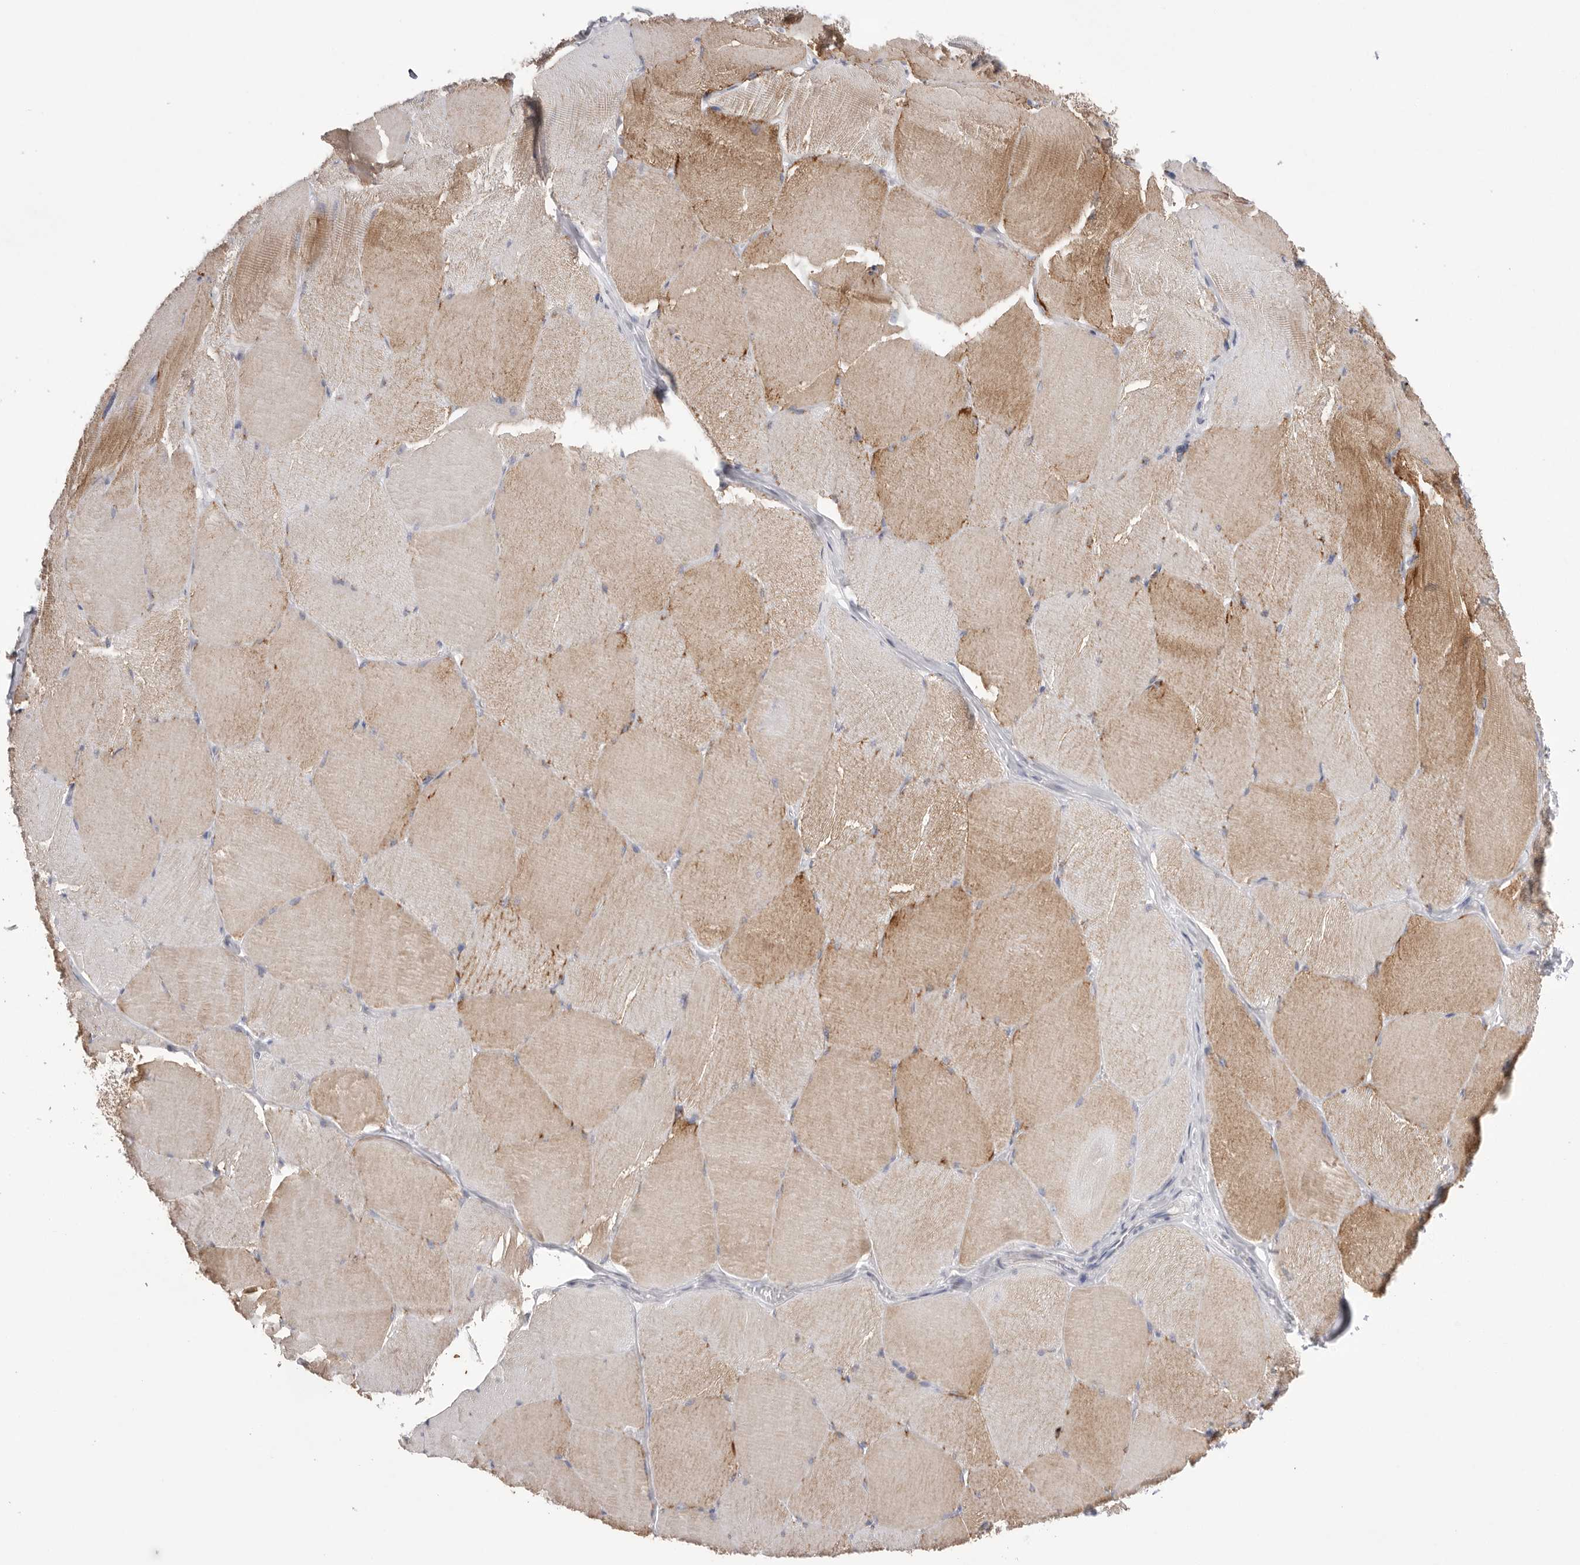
{"staining": {"intensity": "weak", "quantity": ">75%", "location": "cytoplasmic/membranous"}, "tissue": "skeletal muscle", "cell_type": "Myocytes", "image_type": "normal", "snomed": [{"axis": "morphology", "description": "Normal tissue, NOS"}, {"axis": "topography", "description": "Skin"}, {"axis": "topography", "description": "Skeletal muscle"}], "caption": "Brown immunohistochemical staining in benign human skeletal muscle reveals weak cytoplasmic/membranous staining in approximately >75% of myocytes.", "gene": "VDAC3", "patient": {"sex": "male", "age": 83}}